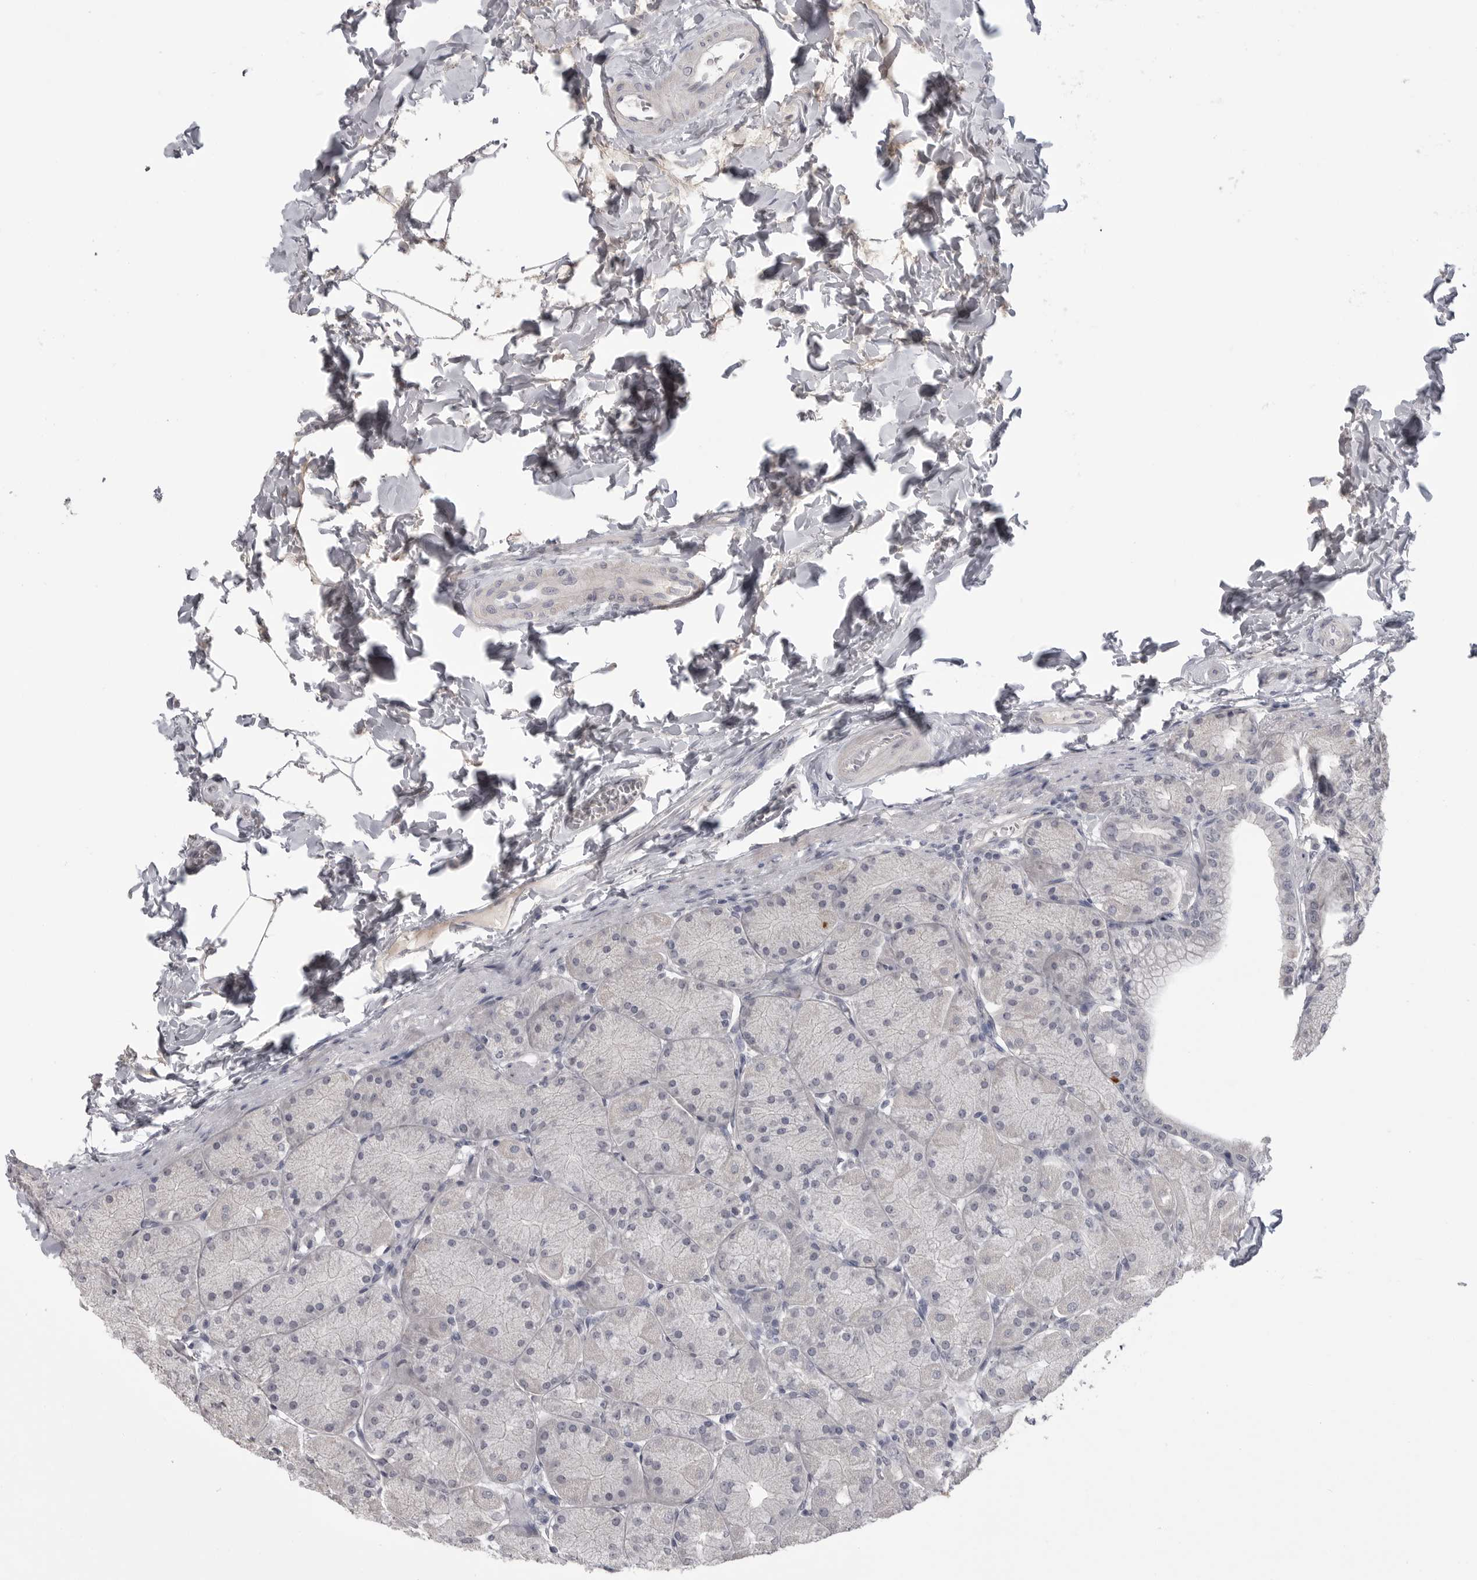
{"staining": {"intensity": "negative", "quantity": "none", "location": "none"}, "tissue": "stomach", "cell_type": "Glandular cells", "image_type": "normal", "snomed": [{"axis": "morphology", "description": "Normal tissue, NOS"}, {"axis": "topography", "description": "Stomach, upper"}], "caption": "This image is of normal stomach stained with immunohistochemistry (IHC) to label a protein in brown with the nuclei are counter-stained blue. There is no staining in glandular cells. The staining was performed using DAB (3,3'-diaminobenzidine) to visualize the protein expression in brown, while the nuclei were stained in blue with hematoxylin (Magnification: 20x).", "gene": "SERPING1", "patient": {"sex": "female", "age": 56}}